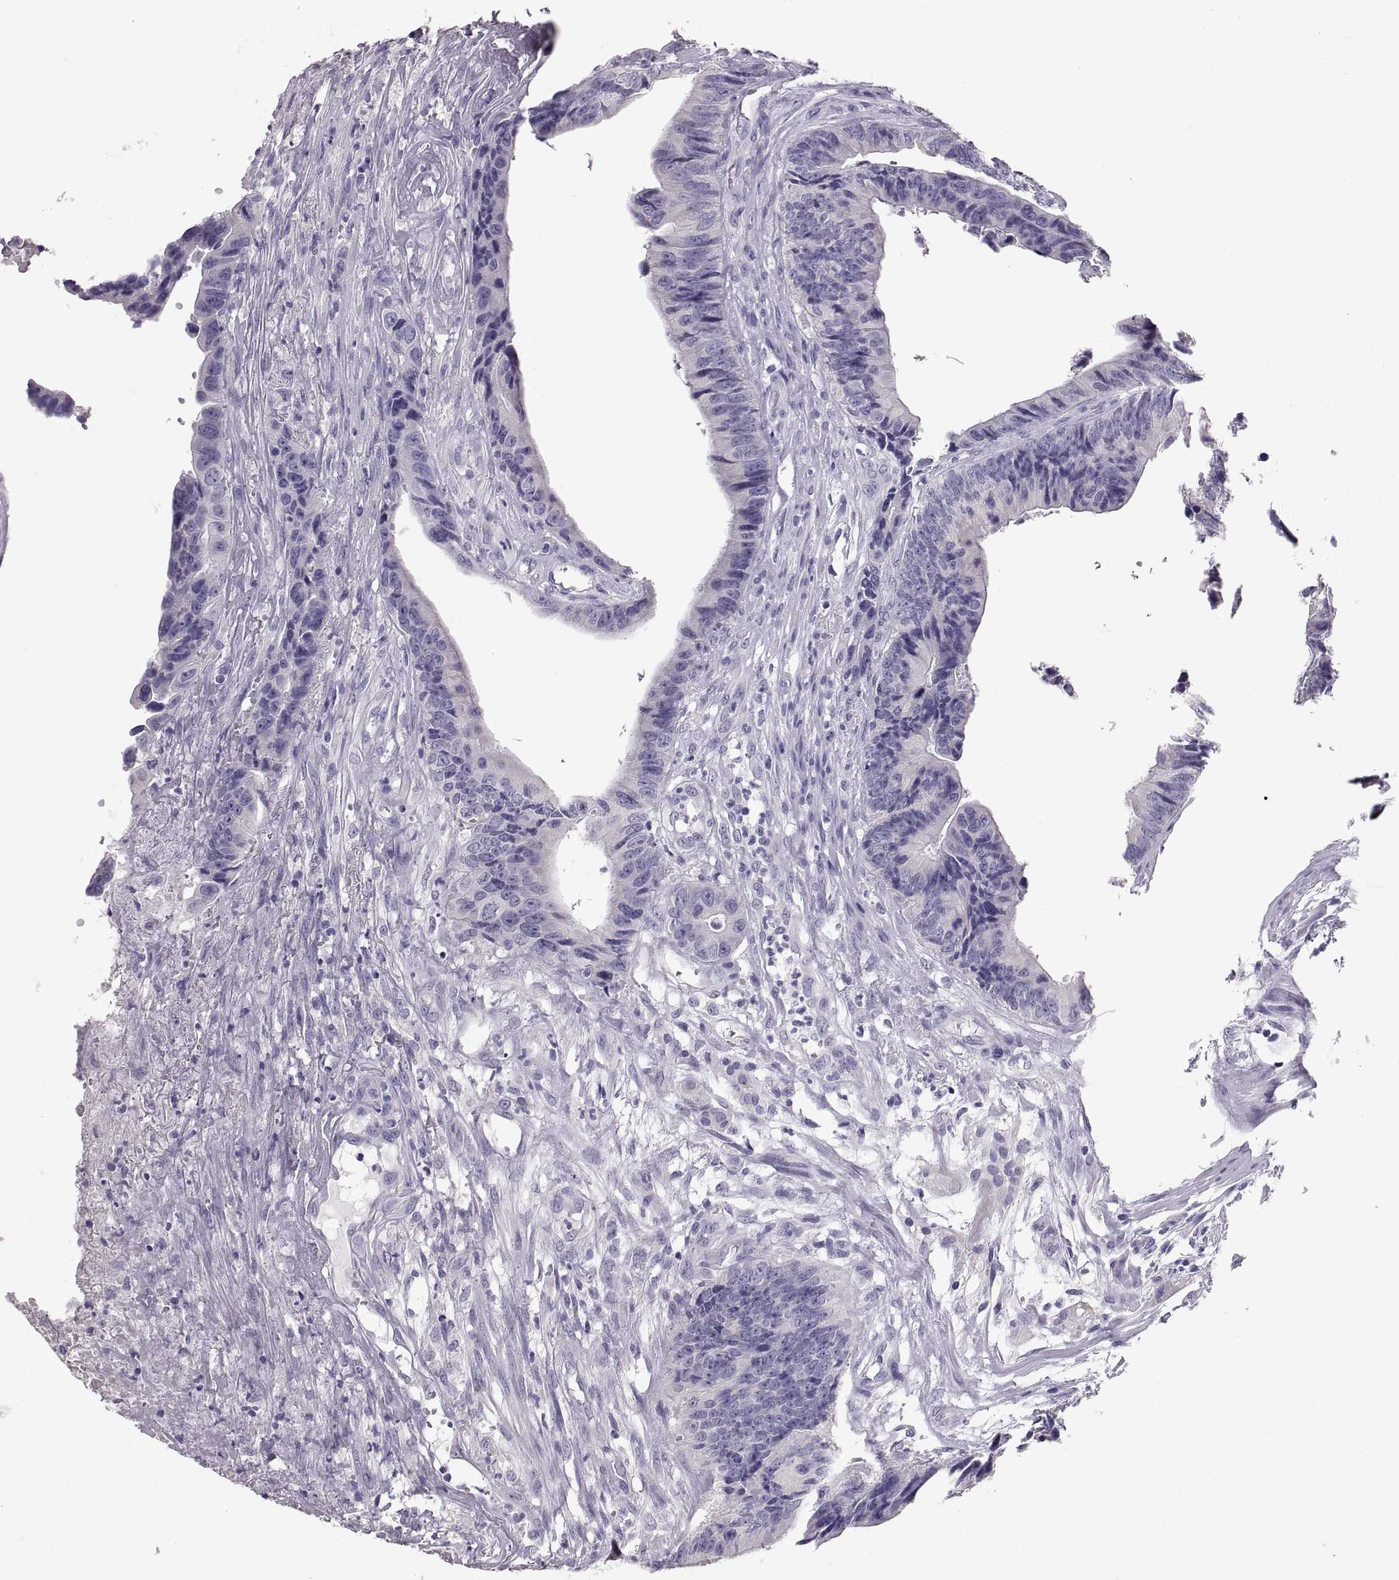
{"staining": {"intensity": "negative", "quantity": "none", "location": "none"}, "tissue": "colorectal cancer", "cell_type": "Tumor cells", "image_type": "cancer", "snomed": [{"axis": "morphology", "description": "Adenocarcinoma, NOS"}, {"axis": "topography", "description": "Colon"}], "caption": "An immunohistochemistry (IHC) photomicrograph of colorectal cancer (adenocarcinoma) is shown. There is no staining in tumor cells of colorectal cancer (adenocarcinoma). (Immunohistochemistry (ihc), brightfield microscopy, high magnification).", "gene": "WBP2NL", "patient": {"sex": "female", "age": 87}}